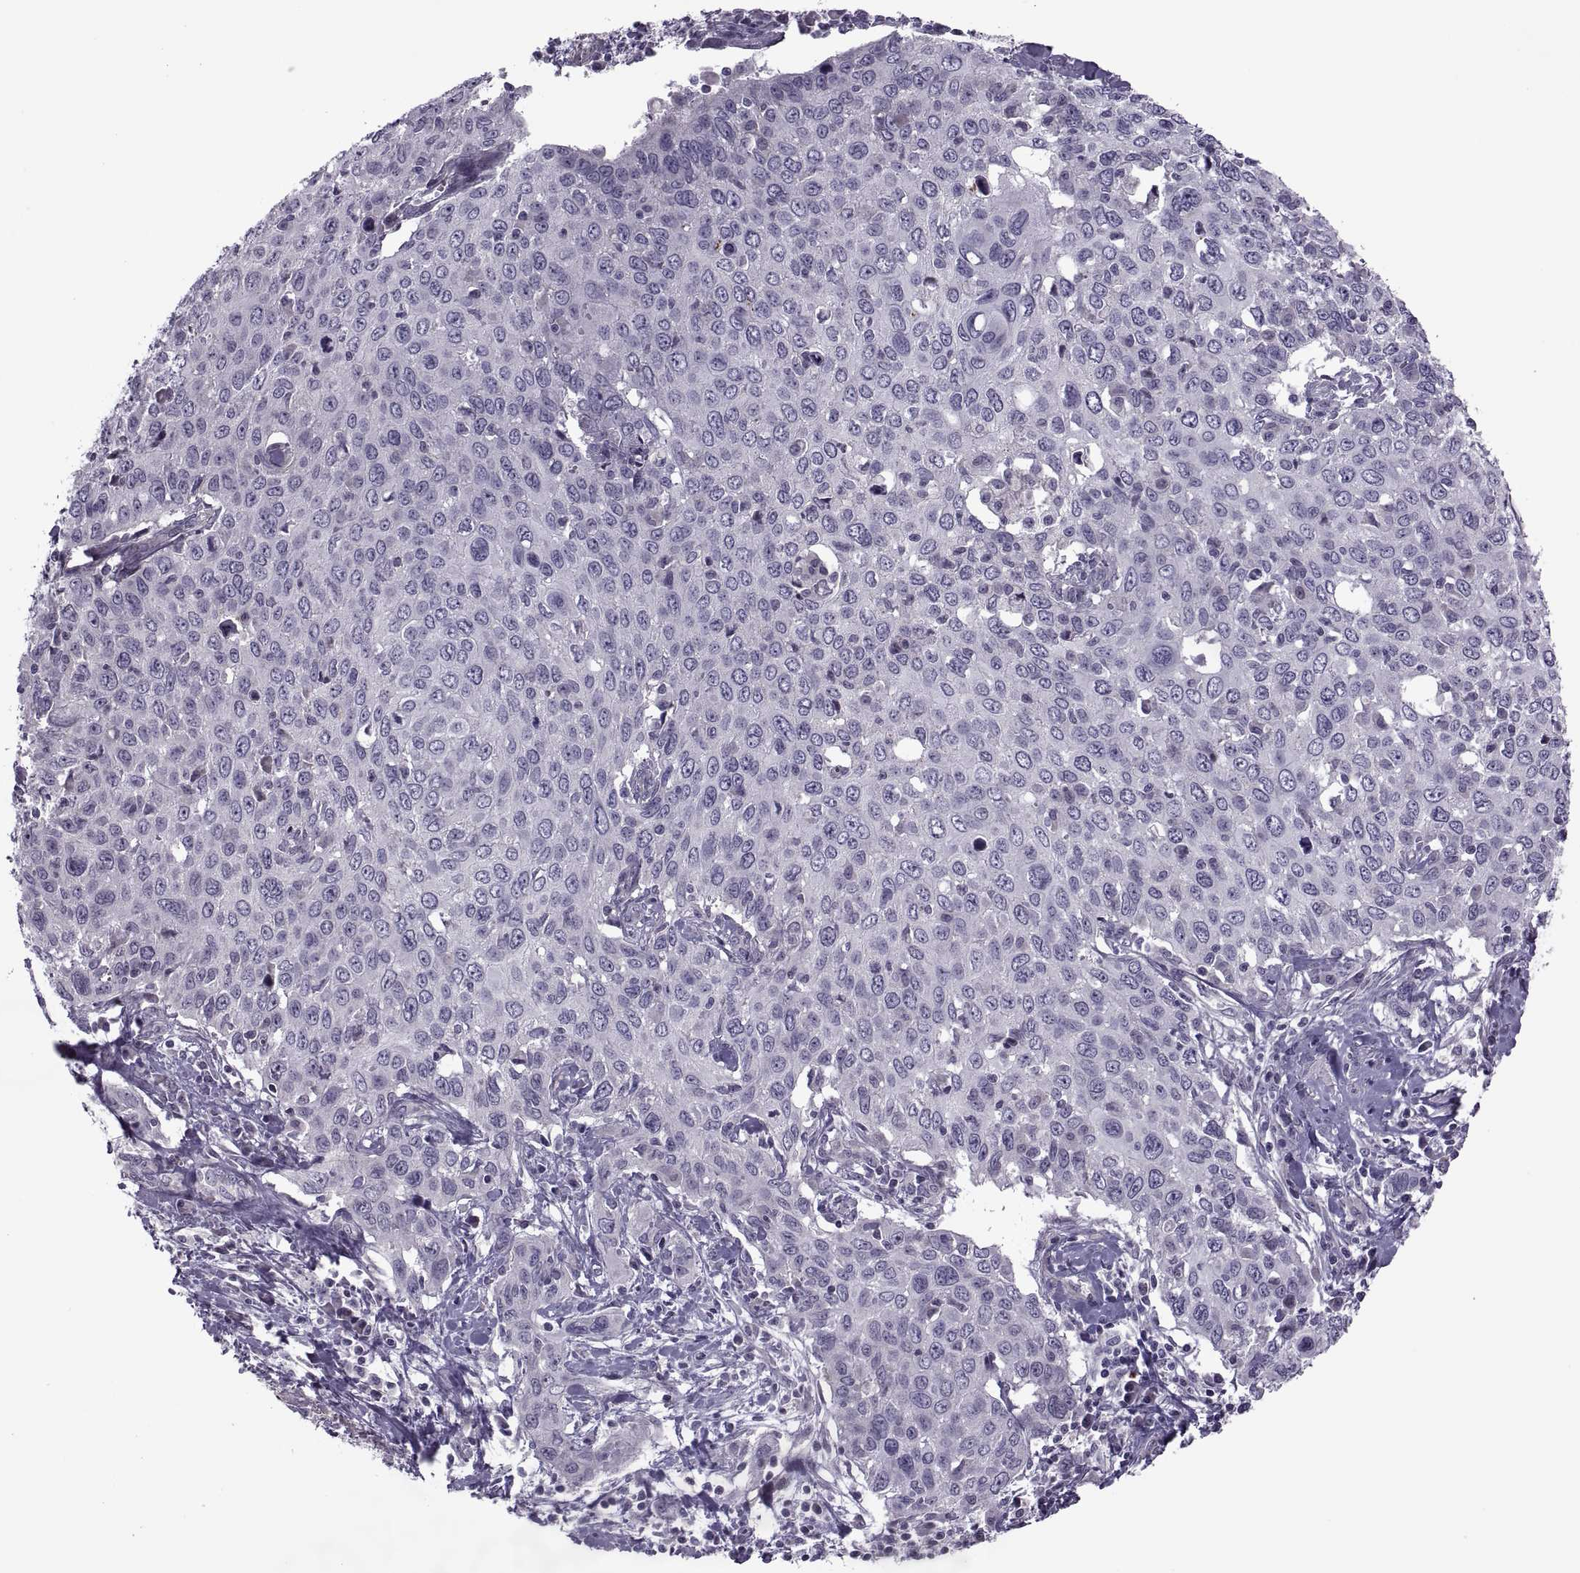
{"staining": {"intensity": "negative", "quantity": "none", "location": "none"}, "tissue": "cervical cancer", "cell_type": "Tumor cells", "image_type": "cancer", "snomed": [{"axis": "morphology", "description": "Squamous cell carcinoma, NOS"}, {"axis": "topography", "description": "Cervix"}], "caption": "Immunohistochemical staining of human cervical cancer (squamous cell carcinoma) shows no significant staining in tumor cells.", "gene": "ODF3", "patient": {"sex": "female", "age": 38}}